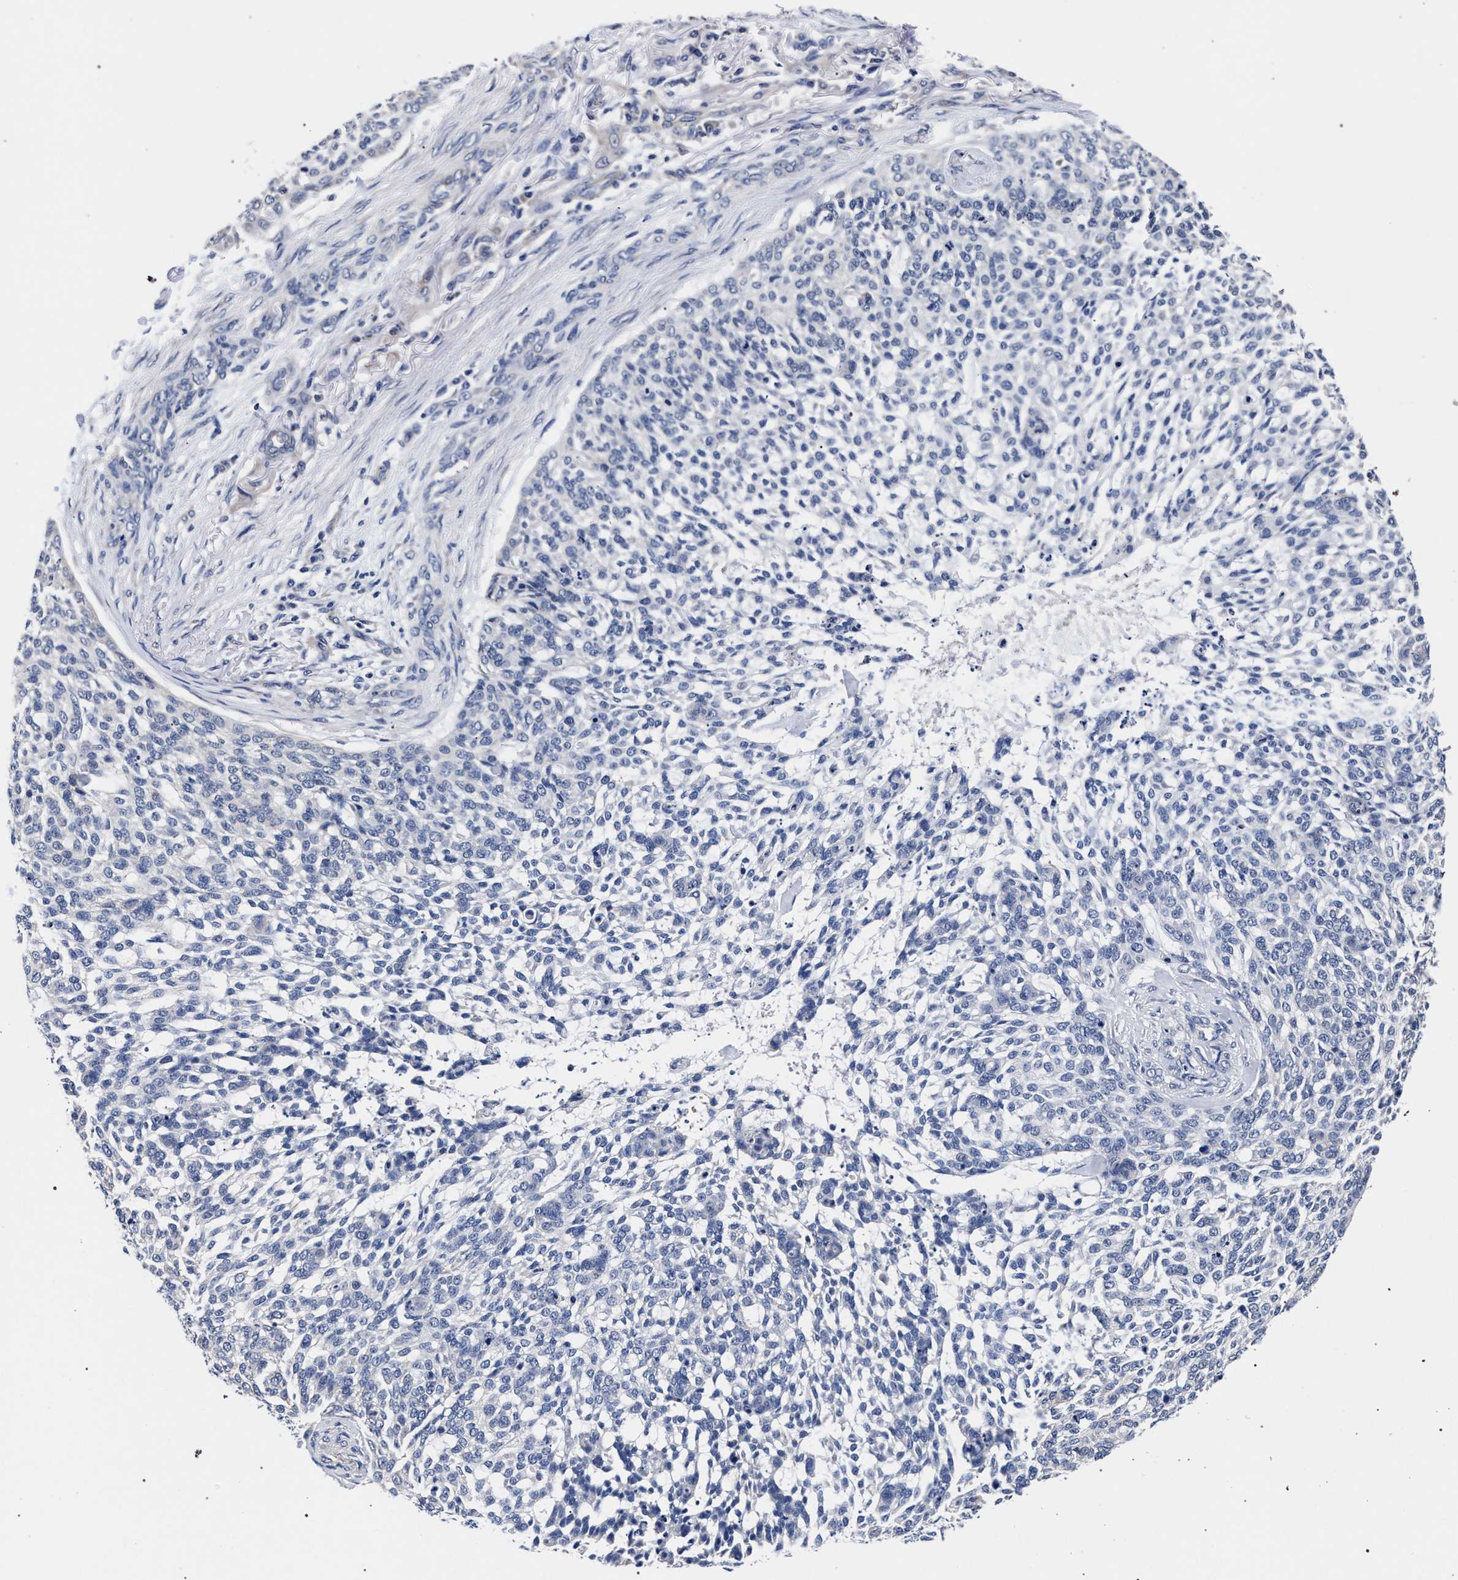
{"staining": {"intensity": "negative", "quantity": "none", "location": "none"}, "tissue": "skin cancer", "cell_type": "Tumor cells", "image_type": "cancer", "snomed": [{"axis": "morphology", "description": "Basal cell carcinoma"}, {"axis": "topography", "description": "Skin"}], "caption": "This is a image of IHC staining of basal cell carcinoma (skin), which shows no positivity in tumor cells. (Brightfield microscopy of DAB (3,3'-diaminobenzidine) IHC at high magnification).", "gene": "RBM33", "patient": {"sex": "female", "age": 64}}